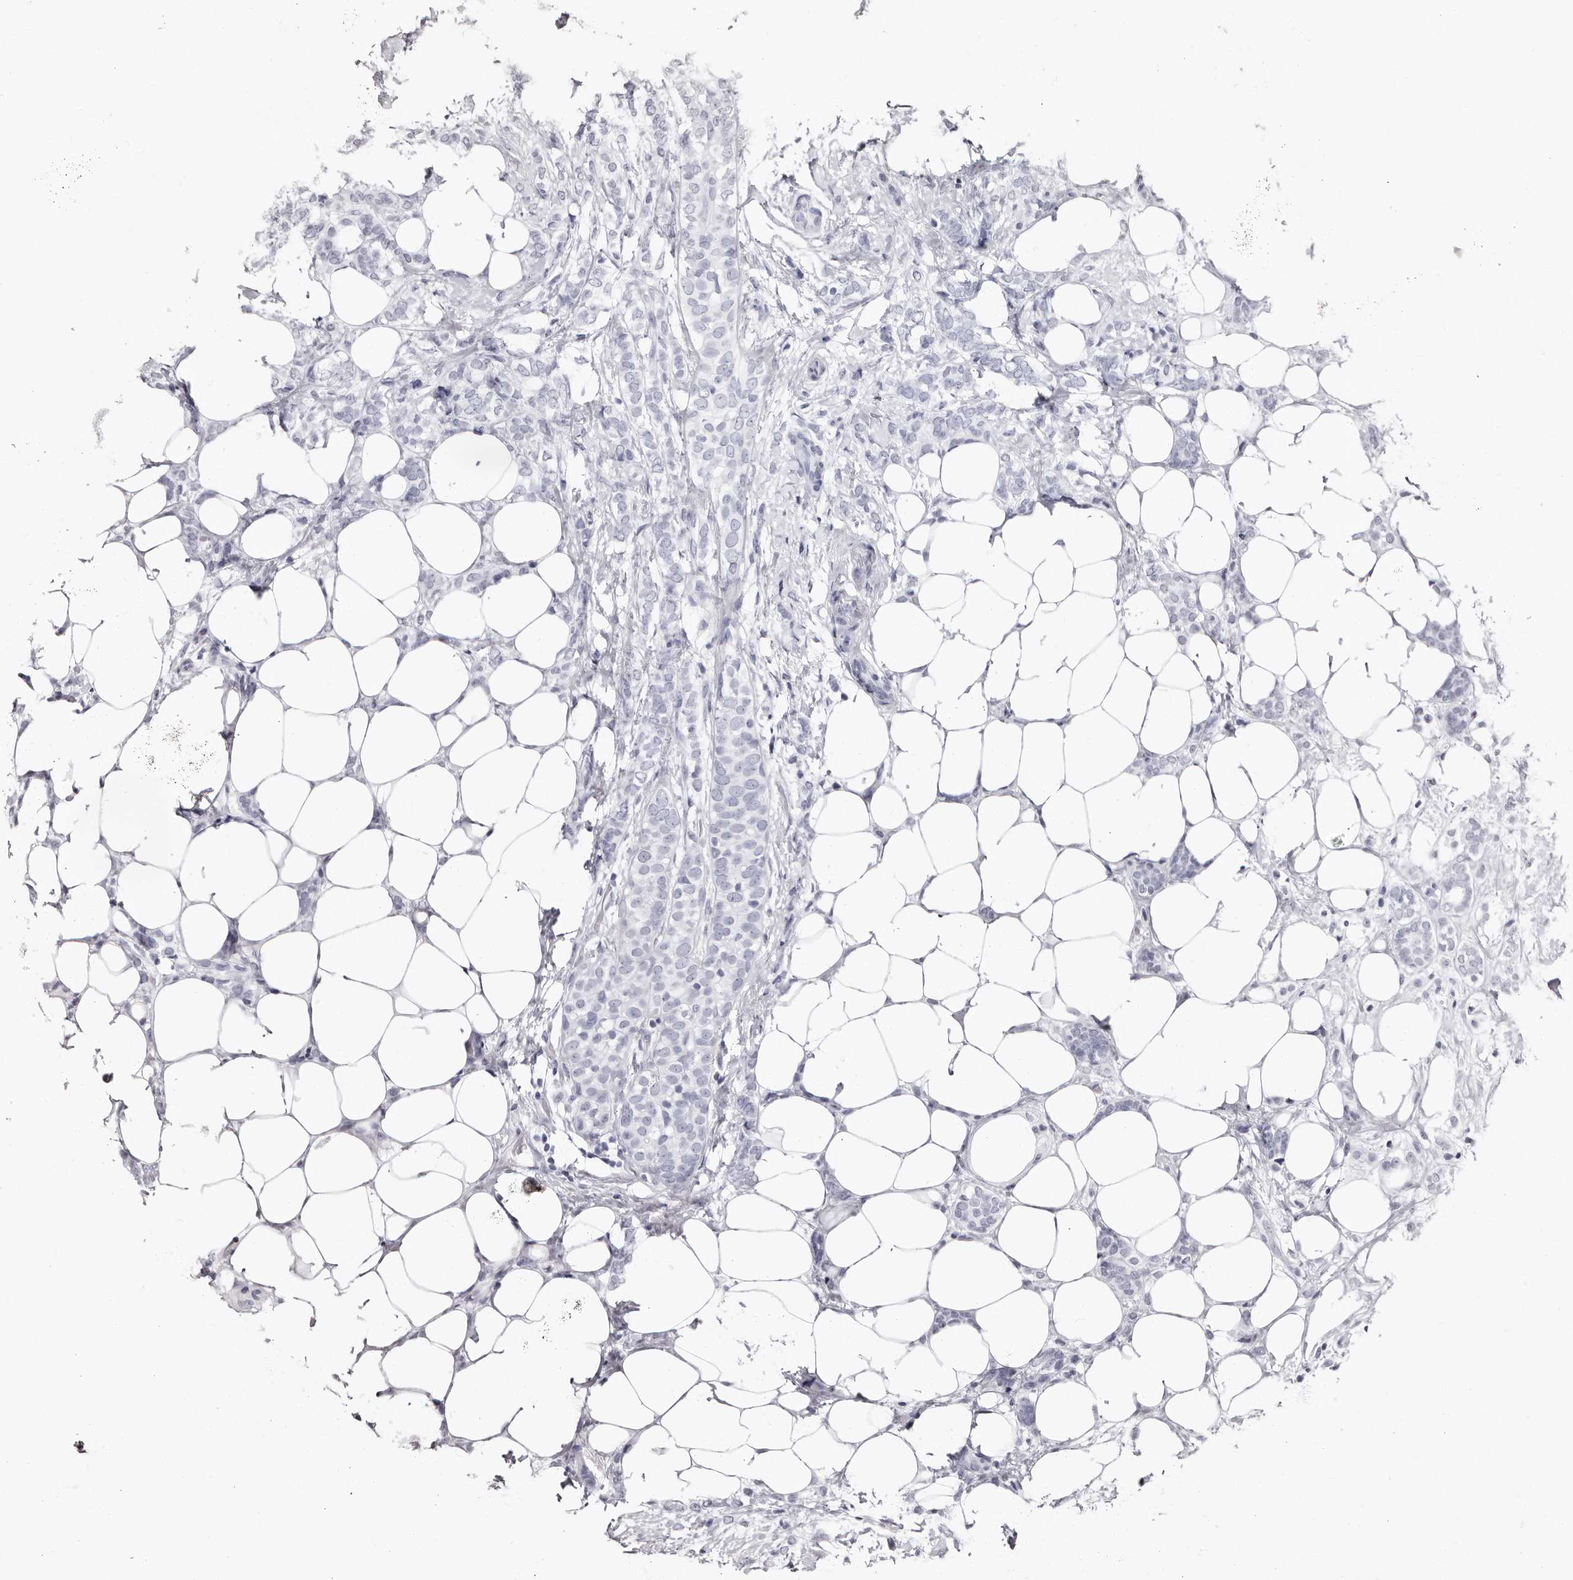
{"staining": {"intensity": "negative", "quantity": "none", "location": "none"}, "tissue": "breast cancer", "cell_type": "Tumor cells", "image_type": "cancer", "snomed": [{"axis": "morphology", "description": "Lobular carcinoma"}, {"axis": "topography", "description": "Breast"}], "caption": "IHC of breast cancer demonstrates no expression in tumor cells. (DAB immunohistochemistry (IHC) visualized using brightfield microscopy, high magnification).", "gene": "PHF20L1", "patient": {"sex": "female", "age": 50}}